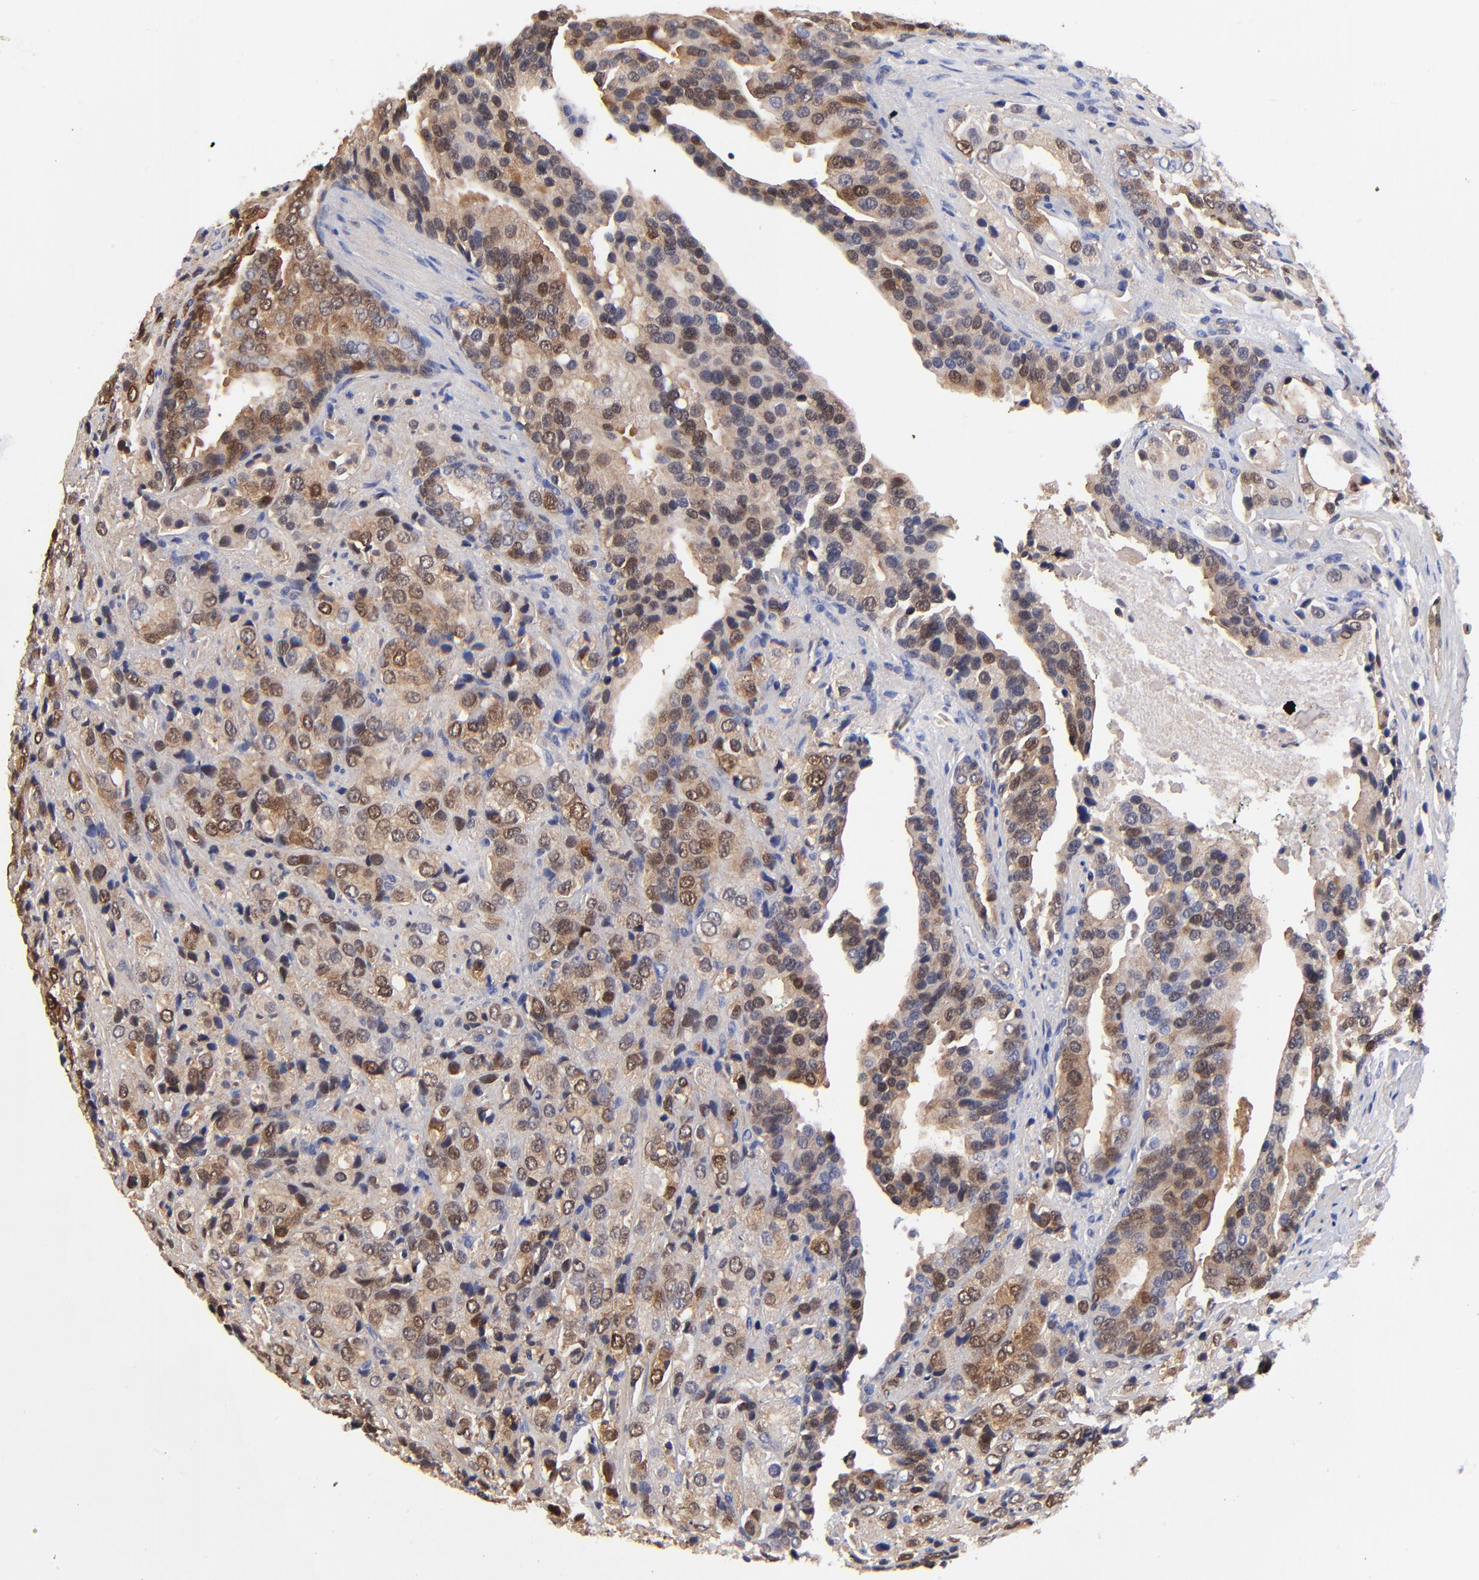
{"staining": {"intensity": "moderate", "quantity": ">75%", "location": "cytoplasmic/membranous,nuclear"}, "tissue": "prostate cancer", "cell_type": "Tumor cells", "image_type": "cancer", "snomed": [{"axis": "morphology", "description": "Adenocarcinoma, High grade"}, {"axis": "topography", "description": "Prostate"}], "caption": "Moderate cytoplasmic/membranous and nuclear staining is identified in approximately >75% of tumor cells in prostate cancer.", "gene": "DCTPP1", "patient": {"sex": "male", "age": 70}}